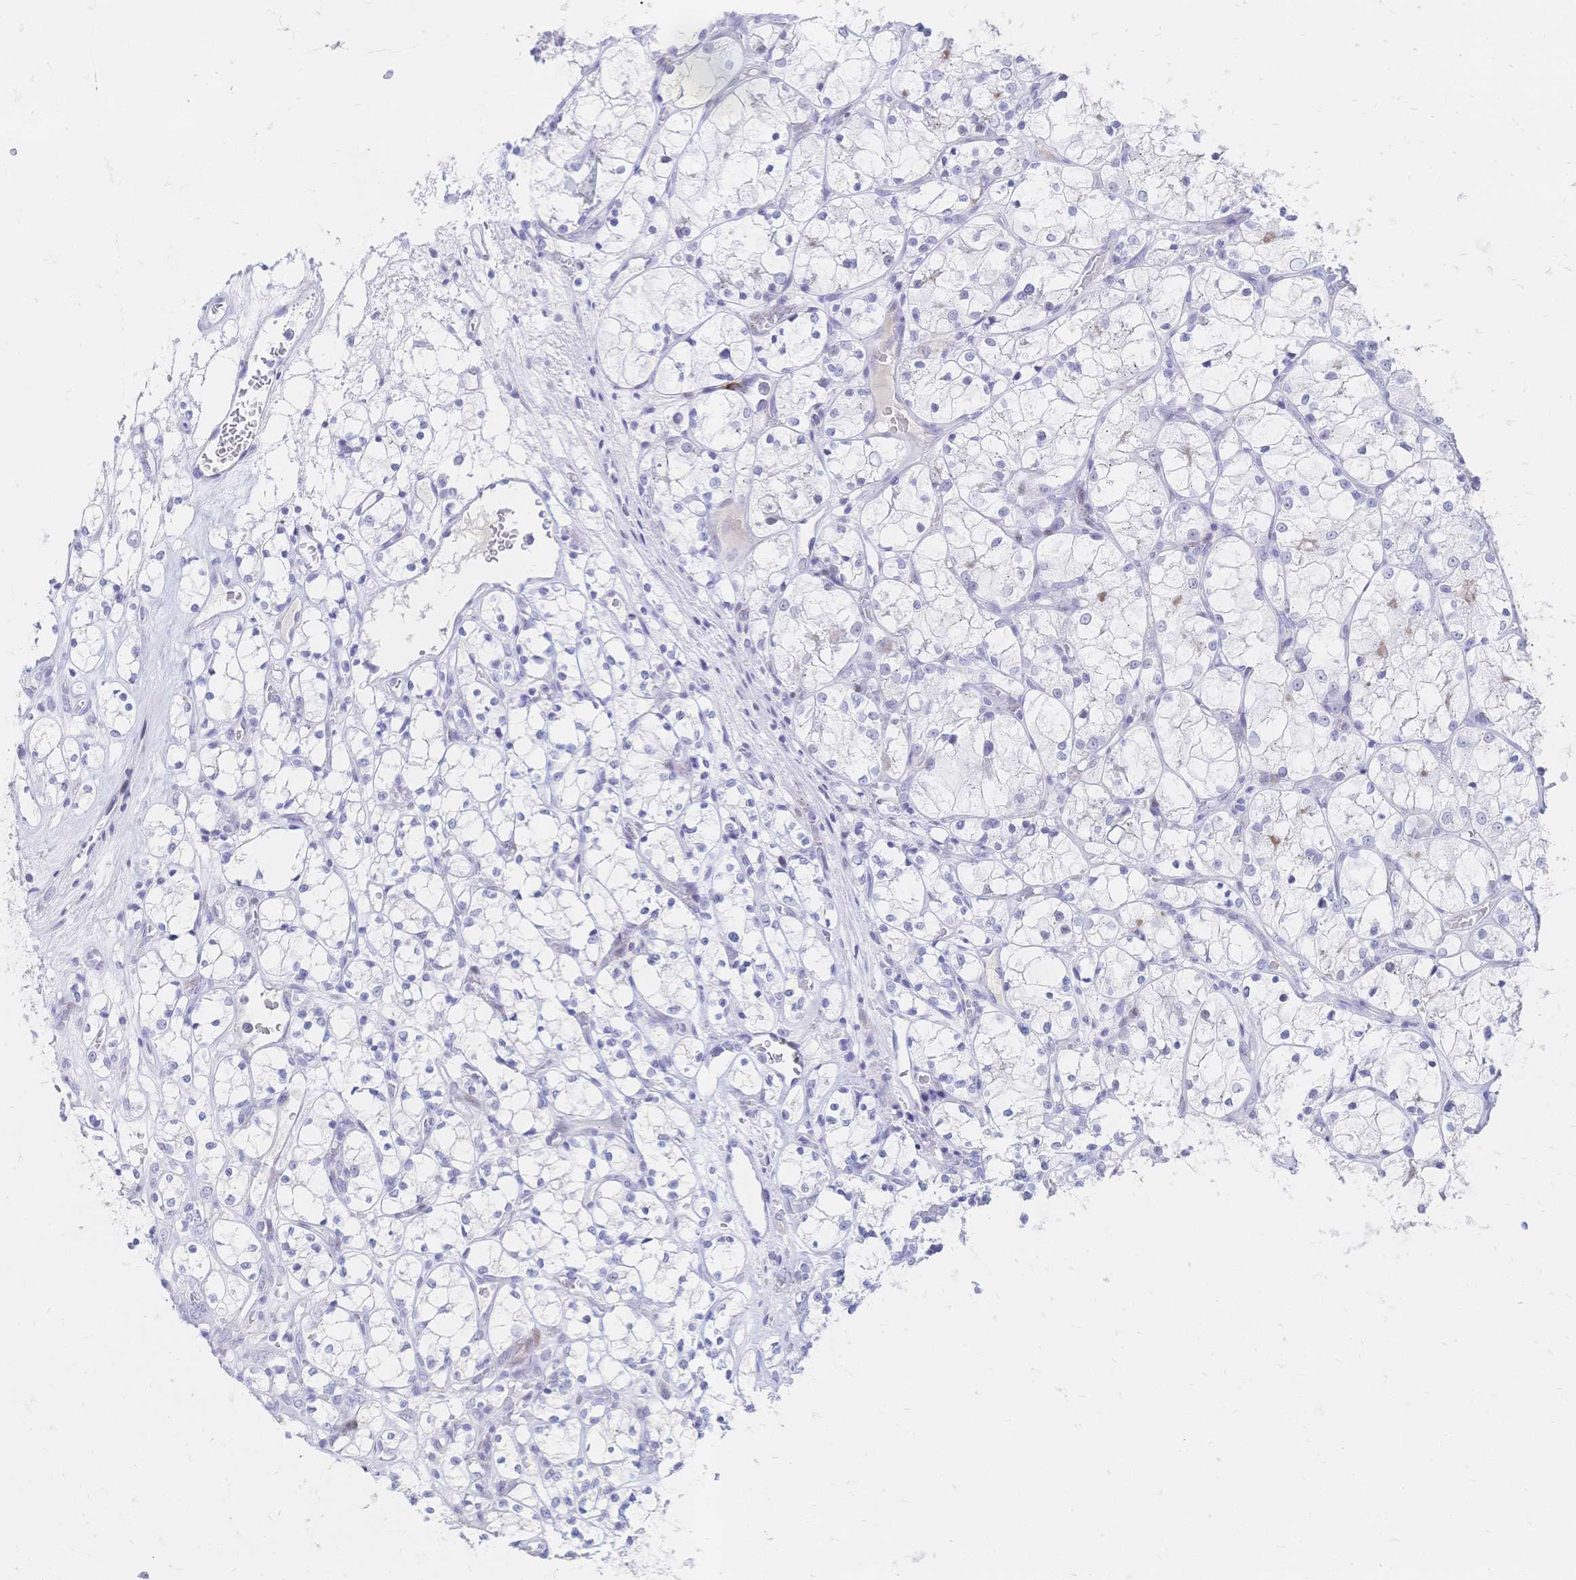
{"staining": {"intensity": "negative", "quantity": "none", "location": "none"}, "tissue": "renal cancer", "cell_type": "Tumor cells", "image_type": "cancer", "snomed": [{"axis": "morphology", "description": "Adenocarcinoma, NOS"}, {"axis": "topography", "description": "Kidney"}], "caption": "Immunohistochemistry photomicrograph of renal adenocarcinoma stained for a protein (brown), which exhibits no expression in tumor cells.", "gene": "PSORS1C2", "patient": {"sex": "female", "age": 69}}